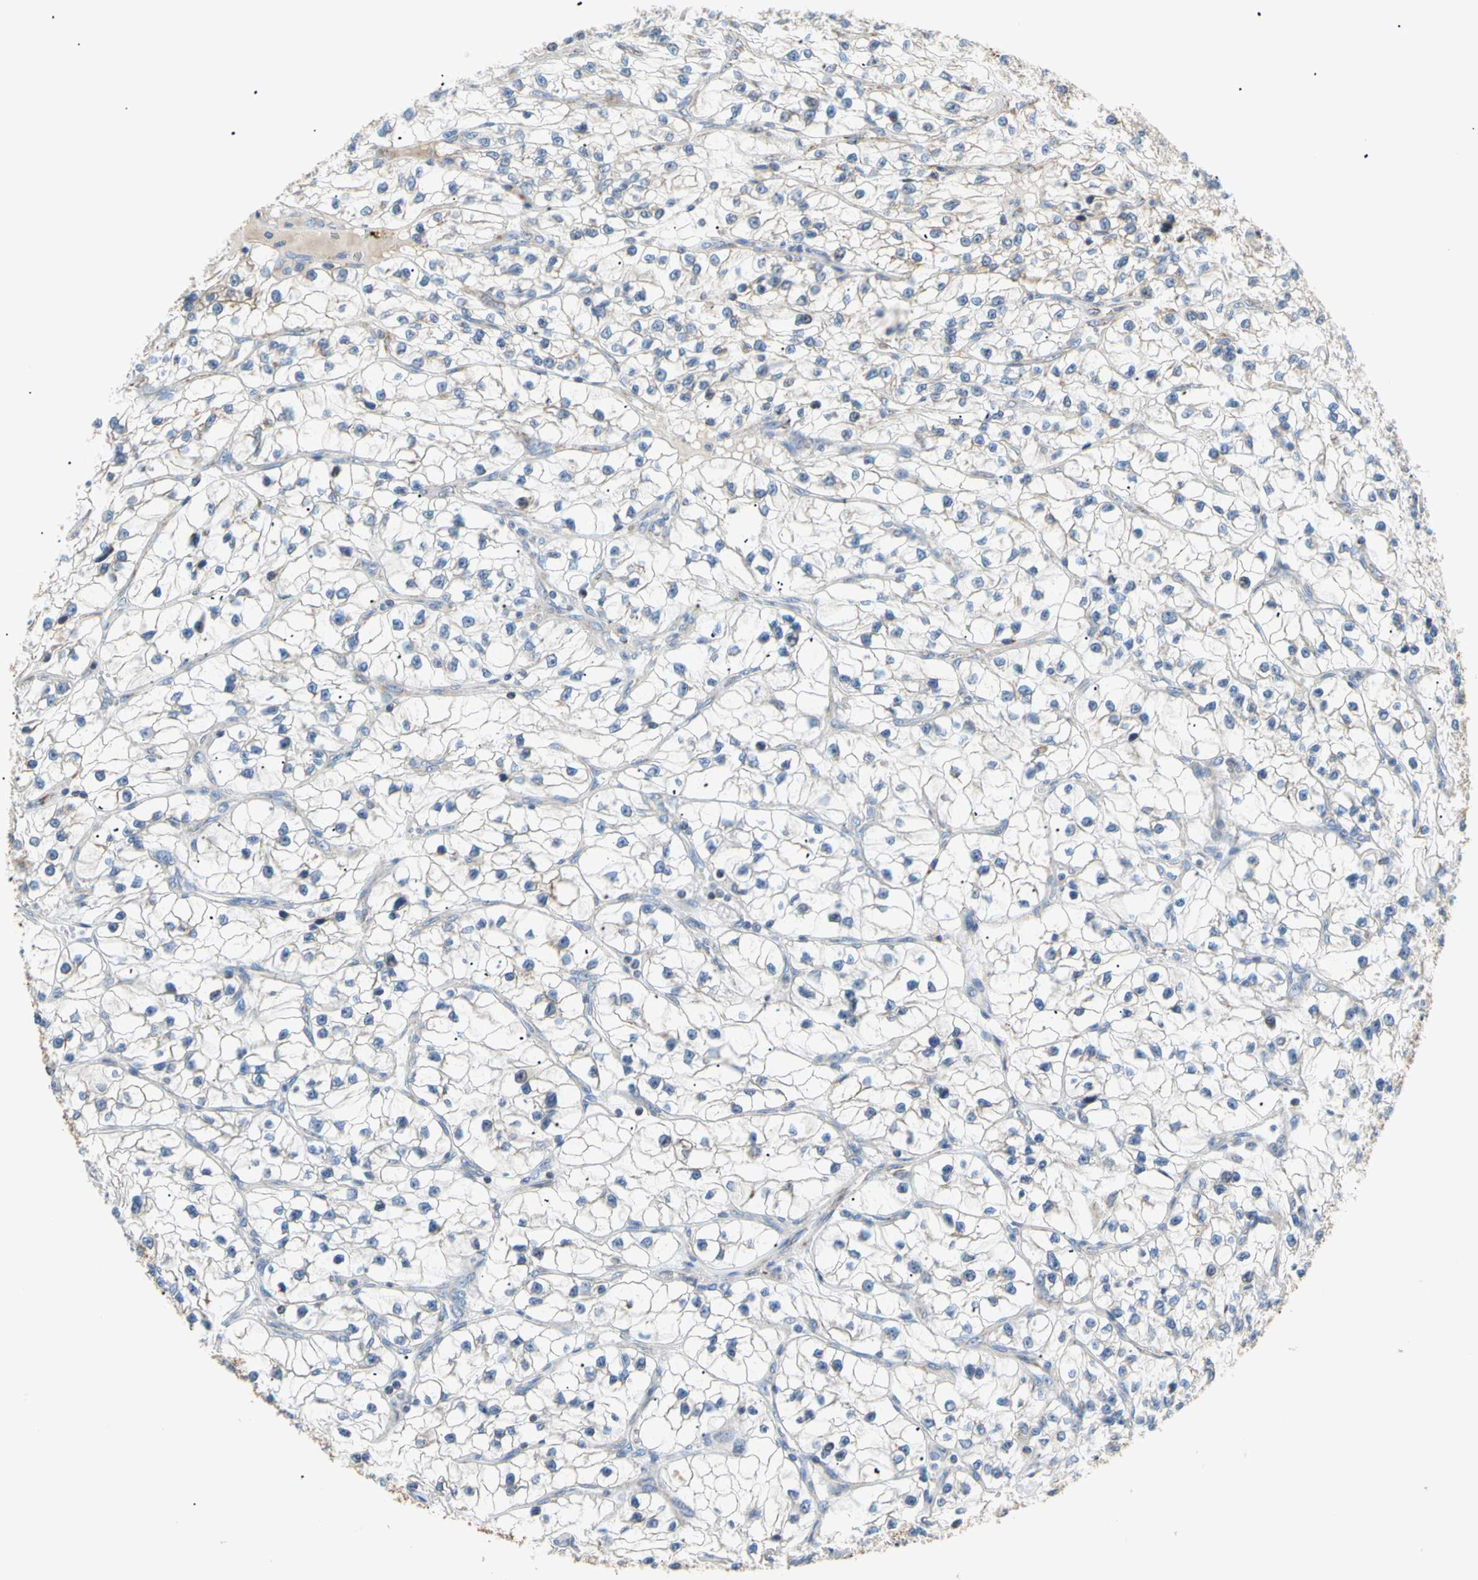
{"staining": {"intensity": "moderate", "quantity": "<25%", "location": "cytoplasmic/membranous"}, "tissue": "renal cancer", "cell_type": "Tumor cells", "image_type": "cancer", "snomed": [{"axis": "morphology", "description": "Adenocarcinoma, NOS"}, {"axis": "topography", "description": "Kidney"}], "caption": "Renal cancer (adenocarcinoma) tissue exhibits moderate cytoplasmic/membranous staining in approximately <25% of tumor cells", "gene": "ACAT1", "patient": {"sex": "female", "age": 57}}